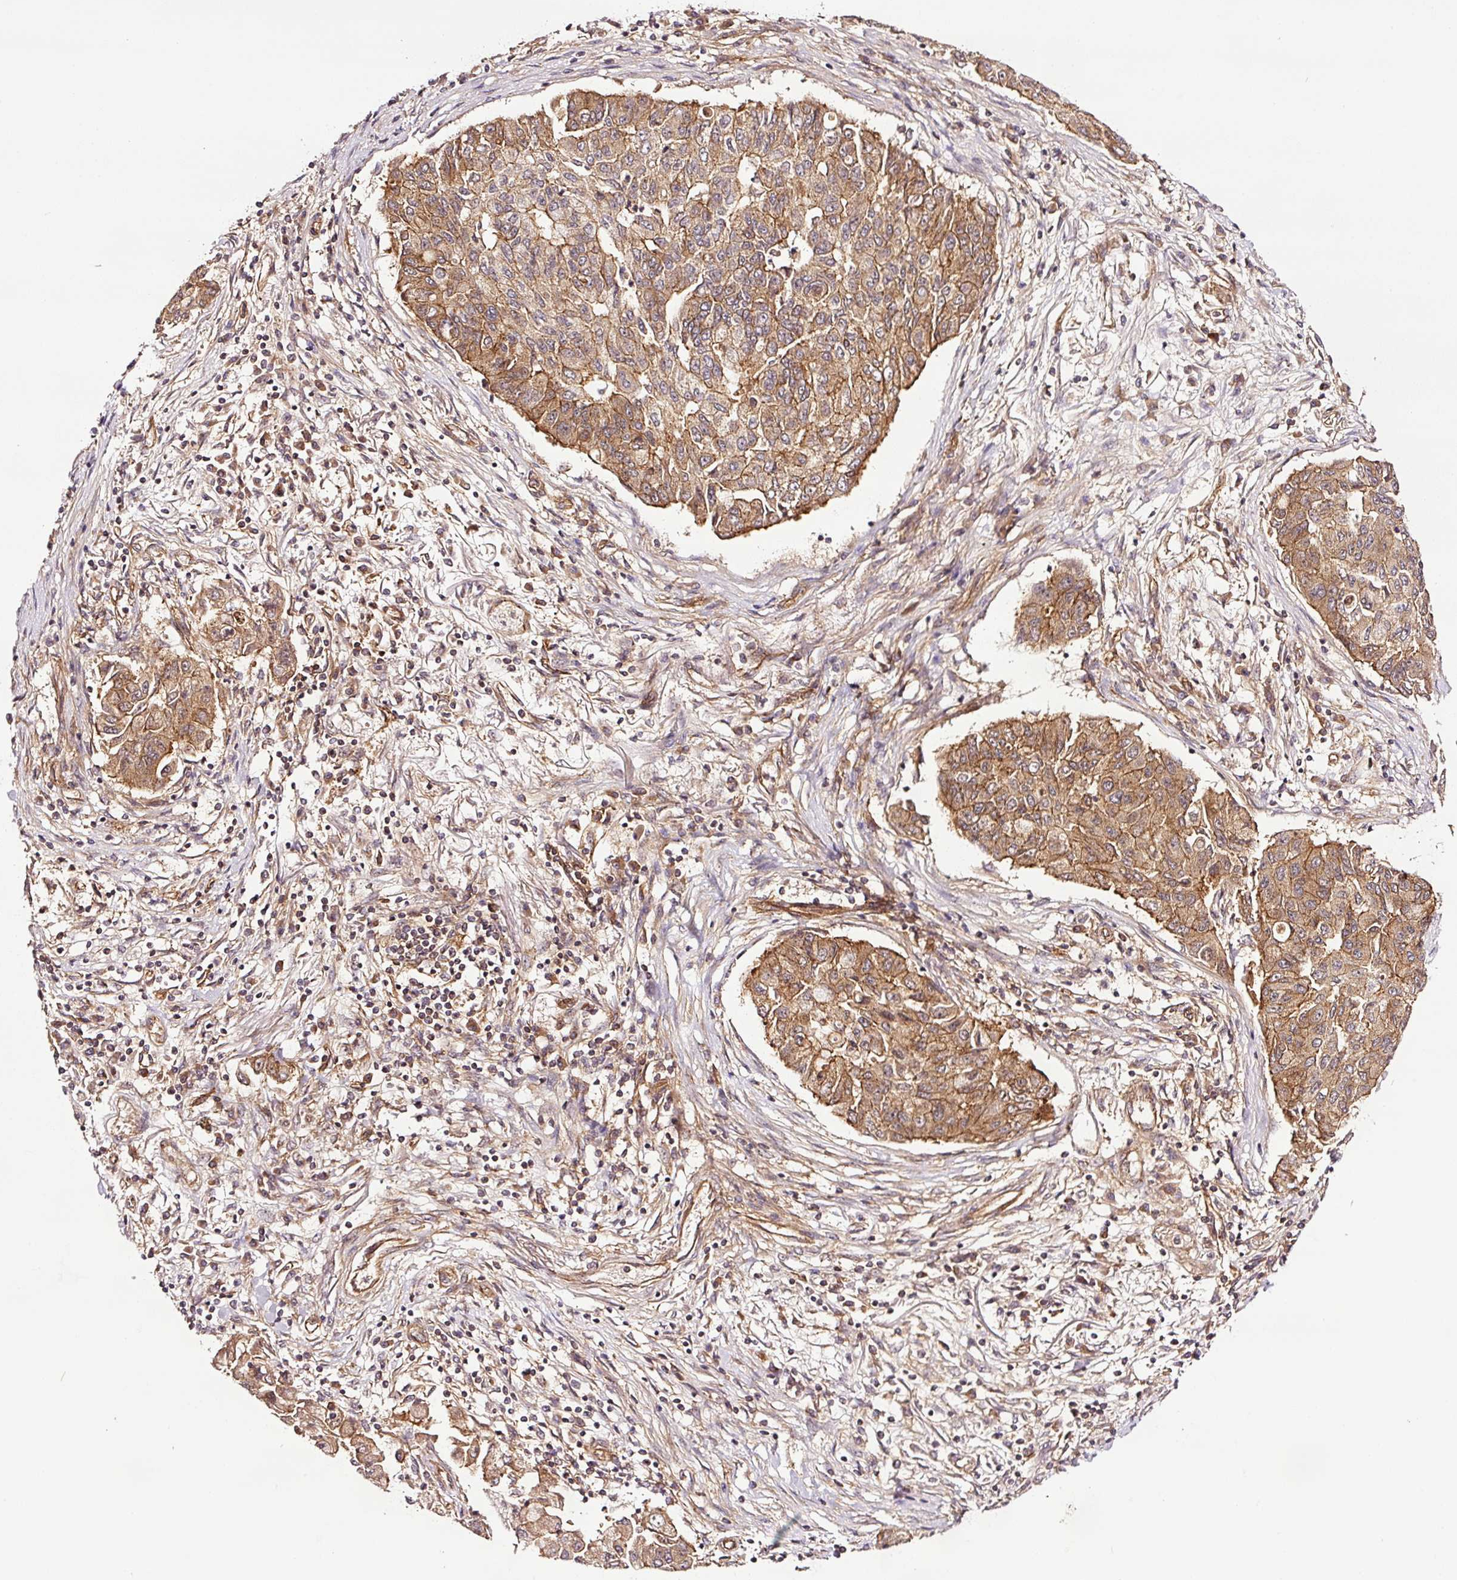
{"staining": {"intensity": "moderate", "quantity": ">75%", "location": "cytoplasmic/membranous"}, "tissue": "lung cancer", "cell_type": "Tumor cells", "image_type": "cancer", "snomed": [{"axis": "morphology", "description": "Squamous cell carcinoma, NOS"}, {"axis": "topography", "description": "Lung"}], "caption": "Immunohistochemistry (IHC) histopathology image of lung squamous cell carcinoma stained for a protein (brown), which demonstrates medium levels of moderate cytoplasmic/membranous staining in approximately >75% of tumor cells.", "gene": "METAP1", "patient": {"sex": "male", "age": 74}}